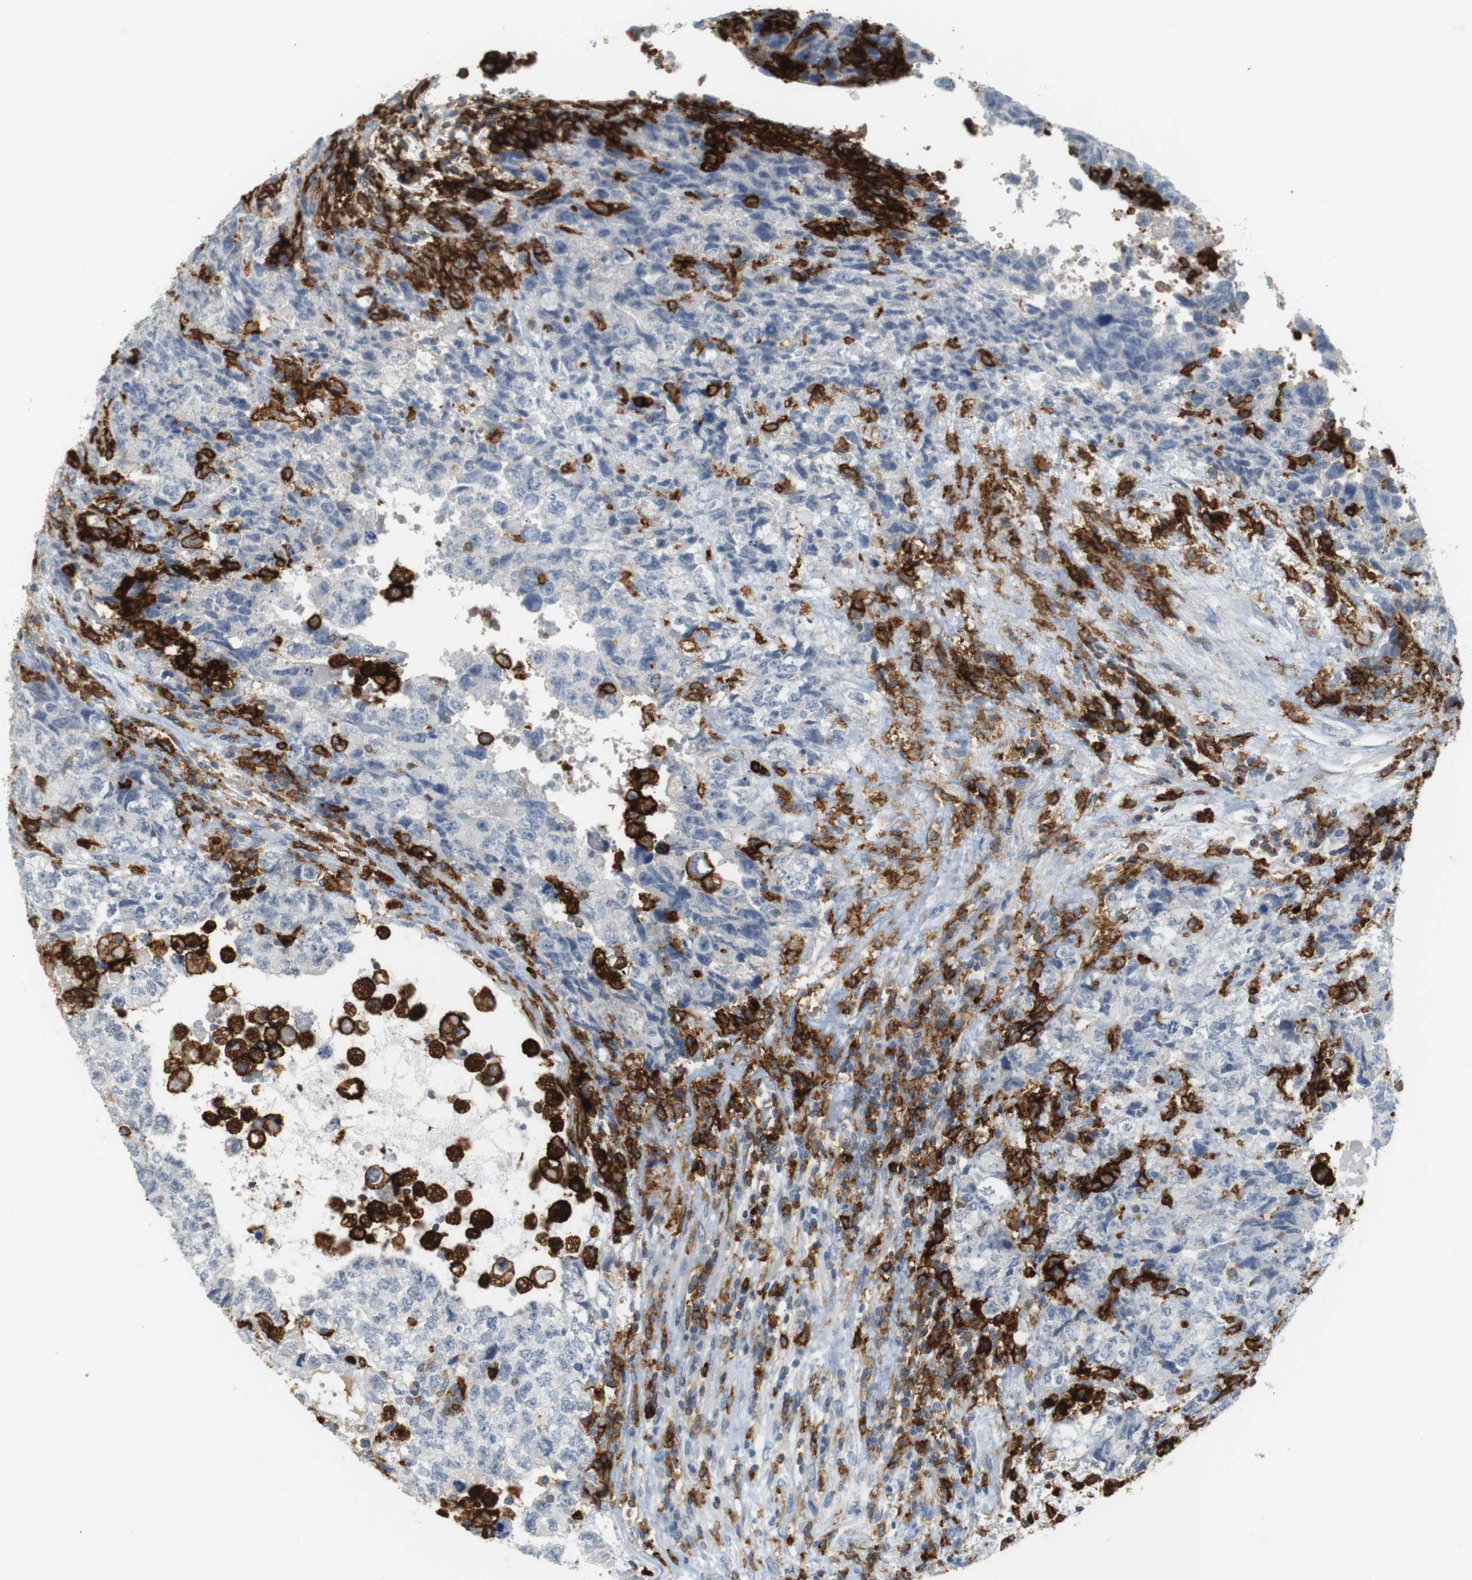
{"staining": {"intensity": "negative", "quantity": "none", "location": "none"}, "tissue": "testis cancer", "cell_type": "Tumor cells", "image_type": "cancer", "snomed": [{"axis": "morphology", "description": "Carcinoma, Embryonal, NOS"}, {"axis": "topography", "description": "Testis"}], "caption": "IHC image of human testis cancer (embryonal carcinoma) stained for a protein (brown), which displays no expression in tumor cells.", "gene": "SIRPA", "patient": {"sex": "male", "age": 36}}